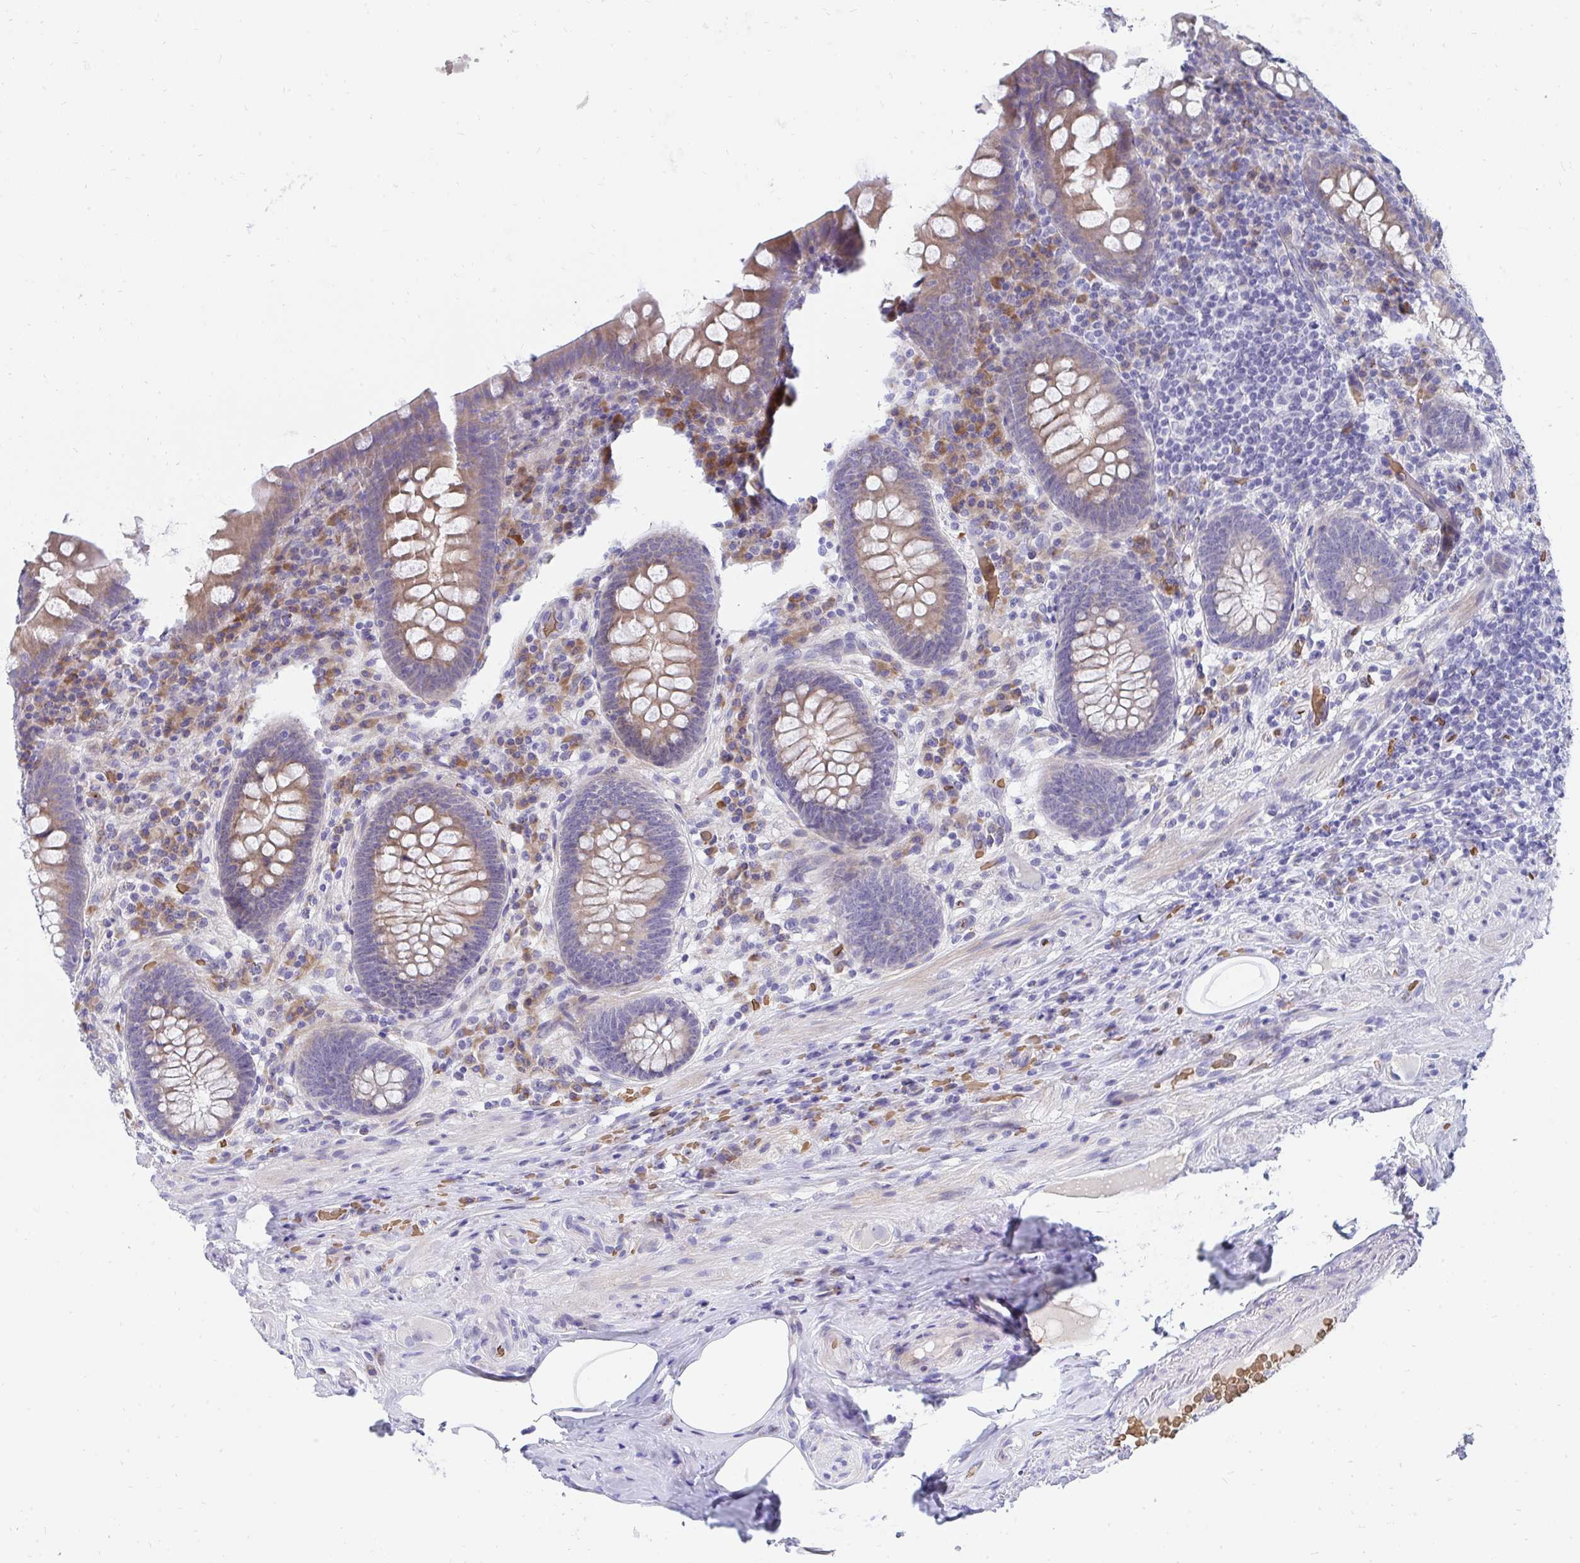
{"staining": {"intensity": "moderate", "quantity": "25%-75%", "location": "cytoplasmic/membranous"}, "tissue": "appendix", "cell_type": "Glandular cells", "image_type": "normal", "snomed": [{"axis": "morphology", "description": "Normal tissue, NOS"}, {"axis": "topography", "description": "Appendix"}], "caption": "Human appendix stained with a brown dye reveals moderate cytoplasmic/membranous positive expression in about 25%-75% of glandular cells.", "gene": "MROH2B", "patient": {"sex": "male", "age": 71}}